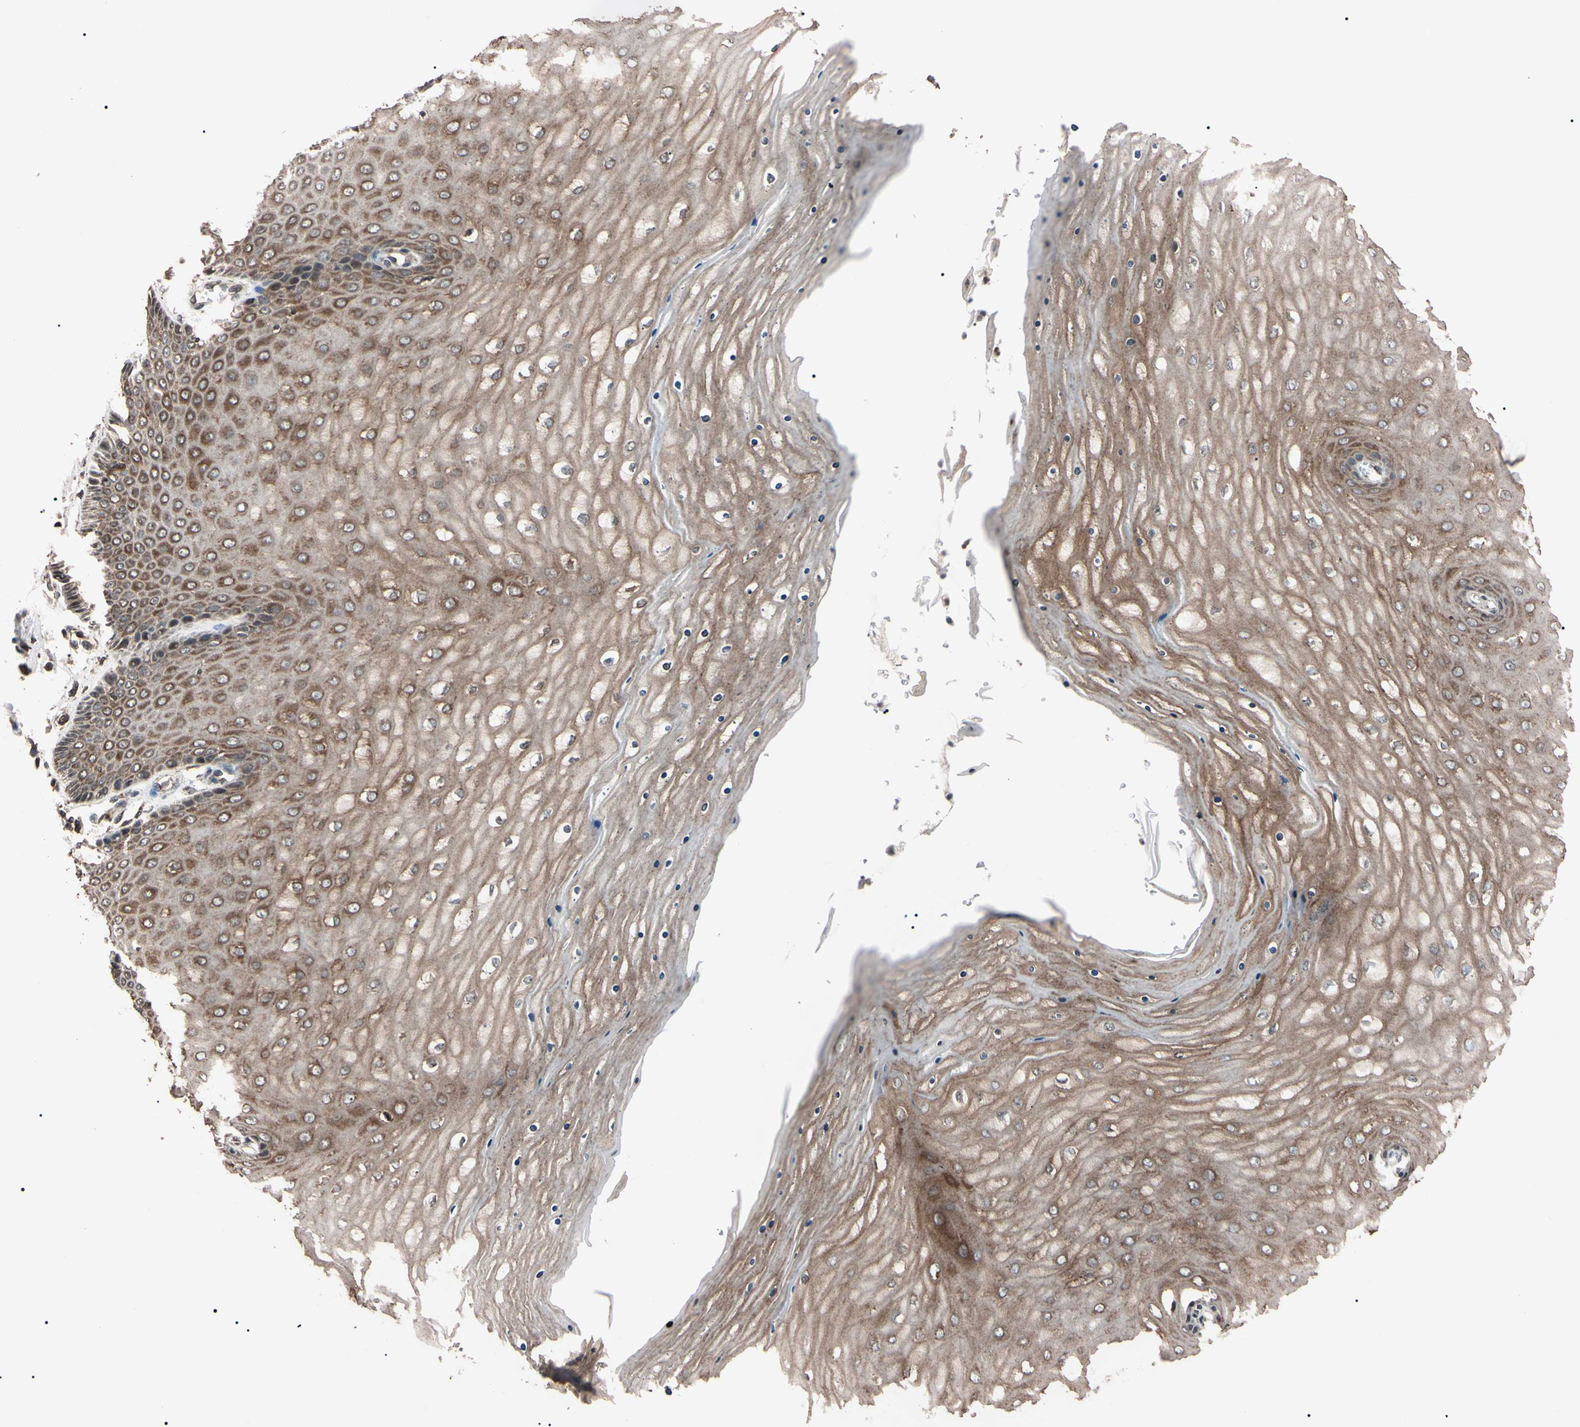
{"staining": {"intensity": "moderate", "quantity": ">75%", "location": "cytoplasmic/membranous"}, "tissue": "cervix", "cell_type": "Glandular cells", "image_type": "normal", "snomed": [{"axis": "morphology", "description": "Normal tissue, NOS"}, {"axis": "topography", "description": "Cervix"}], "caption": "Protein positivity by immunohistochemistry (IHC) exhibits moderate cytoplasmic/membranous expression in approximately >75% of glandular cells in unremarkable cervix.", "gene": "TNFRSF1A", "patient": {"sex": "female", "age": 55}}